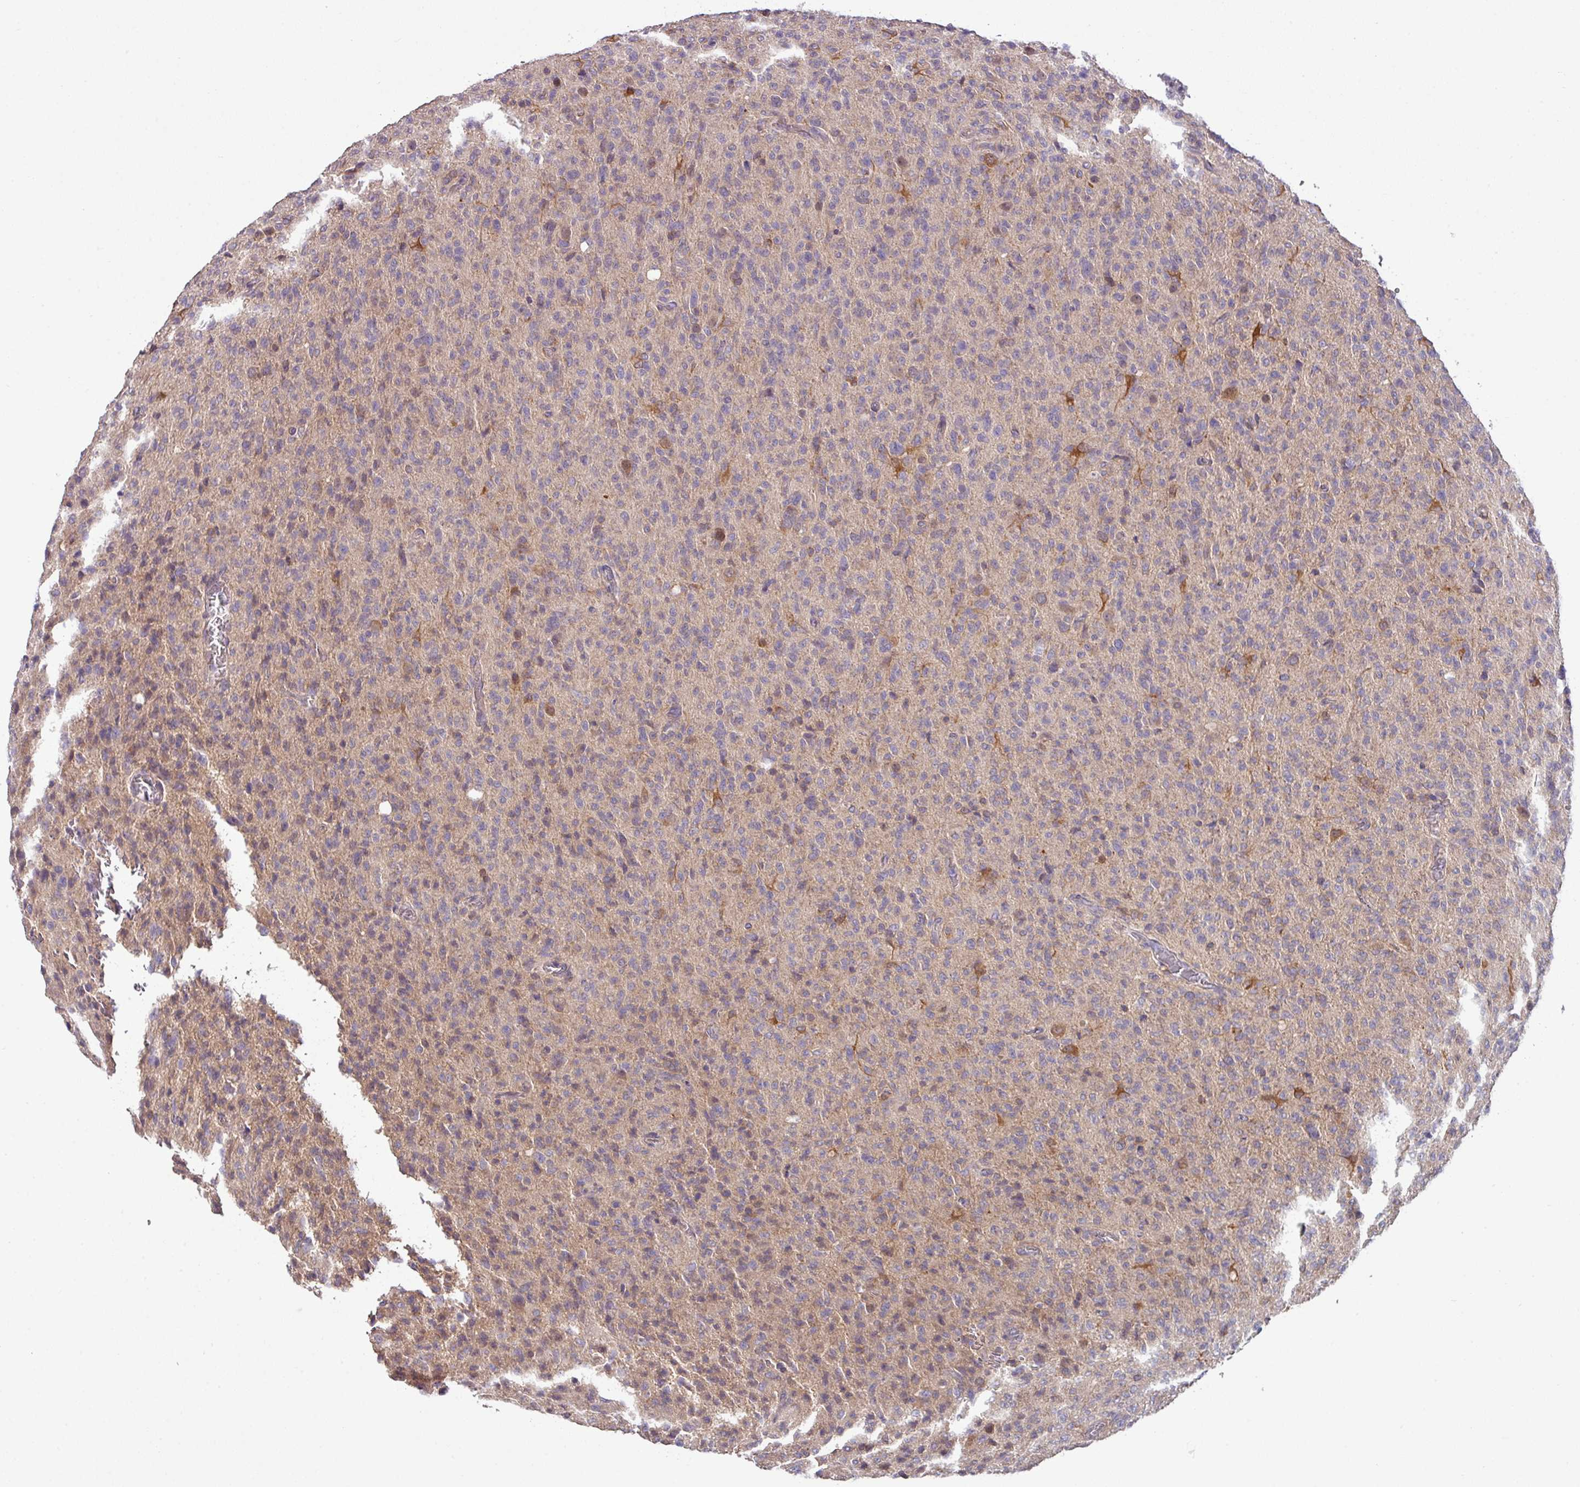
{"staining": {"intensity": "negative", "quantity": "none", "location": "none"}, "tissue": "glioma", "cell_type": "Tumor cells", "image_type": "cancer", "snomed": [{"axis": "morphology", "description": "Glioma, malignant, High grade"}, {"axis": "topography", "description": "Brain"}], "caption": "Immunohistochemistry (IHC) of glioma exhibits no positivity in tumor cells.", "gene": "SLAMF6", "patient": {"sex": "female", "age": 57}}